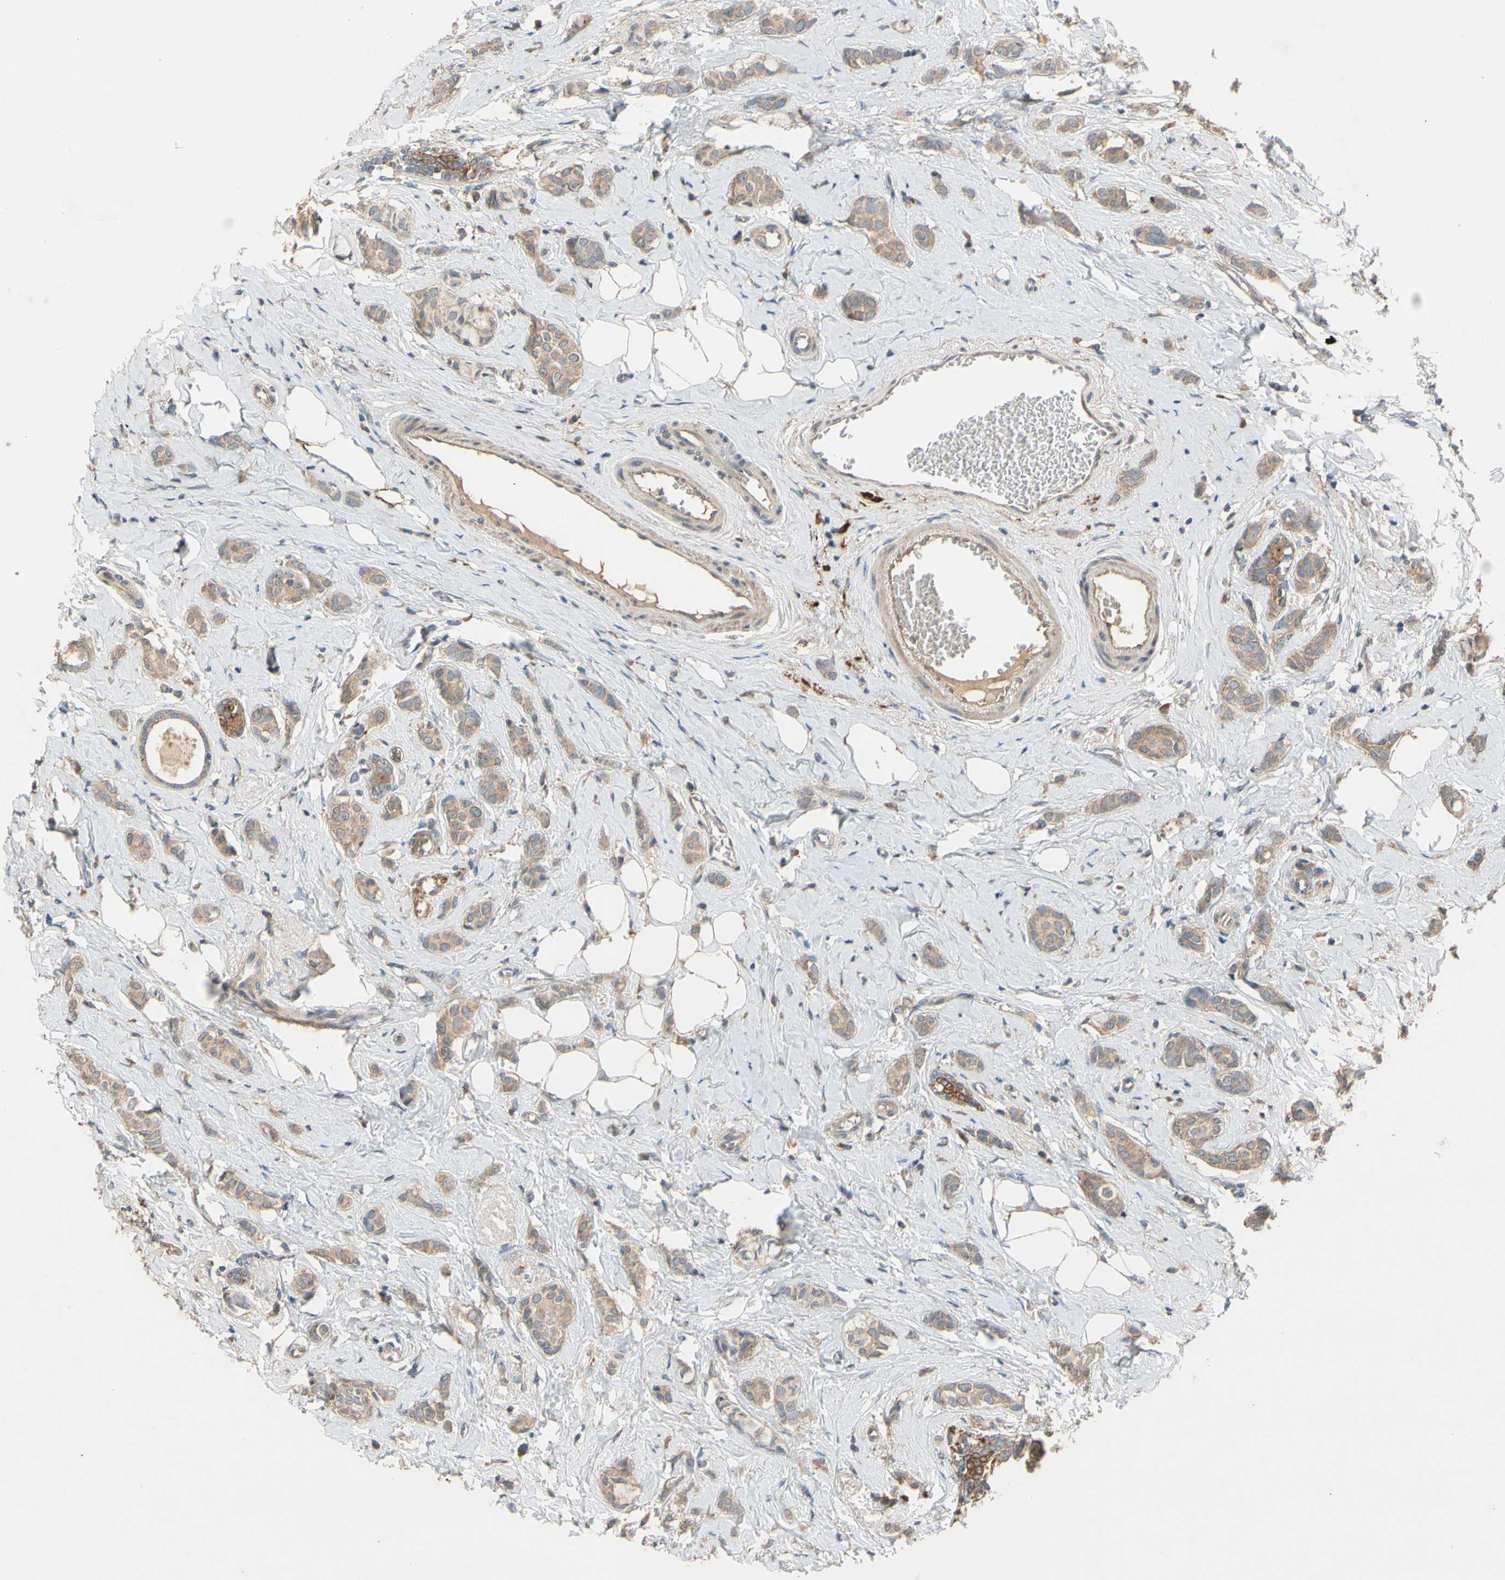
{"staining": {"intensity": "moderate", "quantity": ">75%", "location": "cytoplasmic/membranous"}, "tissue": "breast cancer", "cell_type": "Tumor cells", "image_type": "cancer", "snomed": [{"axis": "morphology", "description": "Lobular carcinoma"}, {"axis": "topography", "description": "Breast"}], "caption": "Protein staining by immunohistochemistry displays moderate cytoplasmic/membranous staining in about >75% of tumor cells in breast cancer (lobular carcinoma).", "gene": "USP46", "patient": {"sex": "female", "age": 60}}